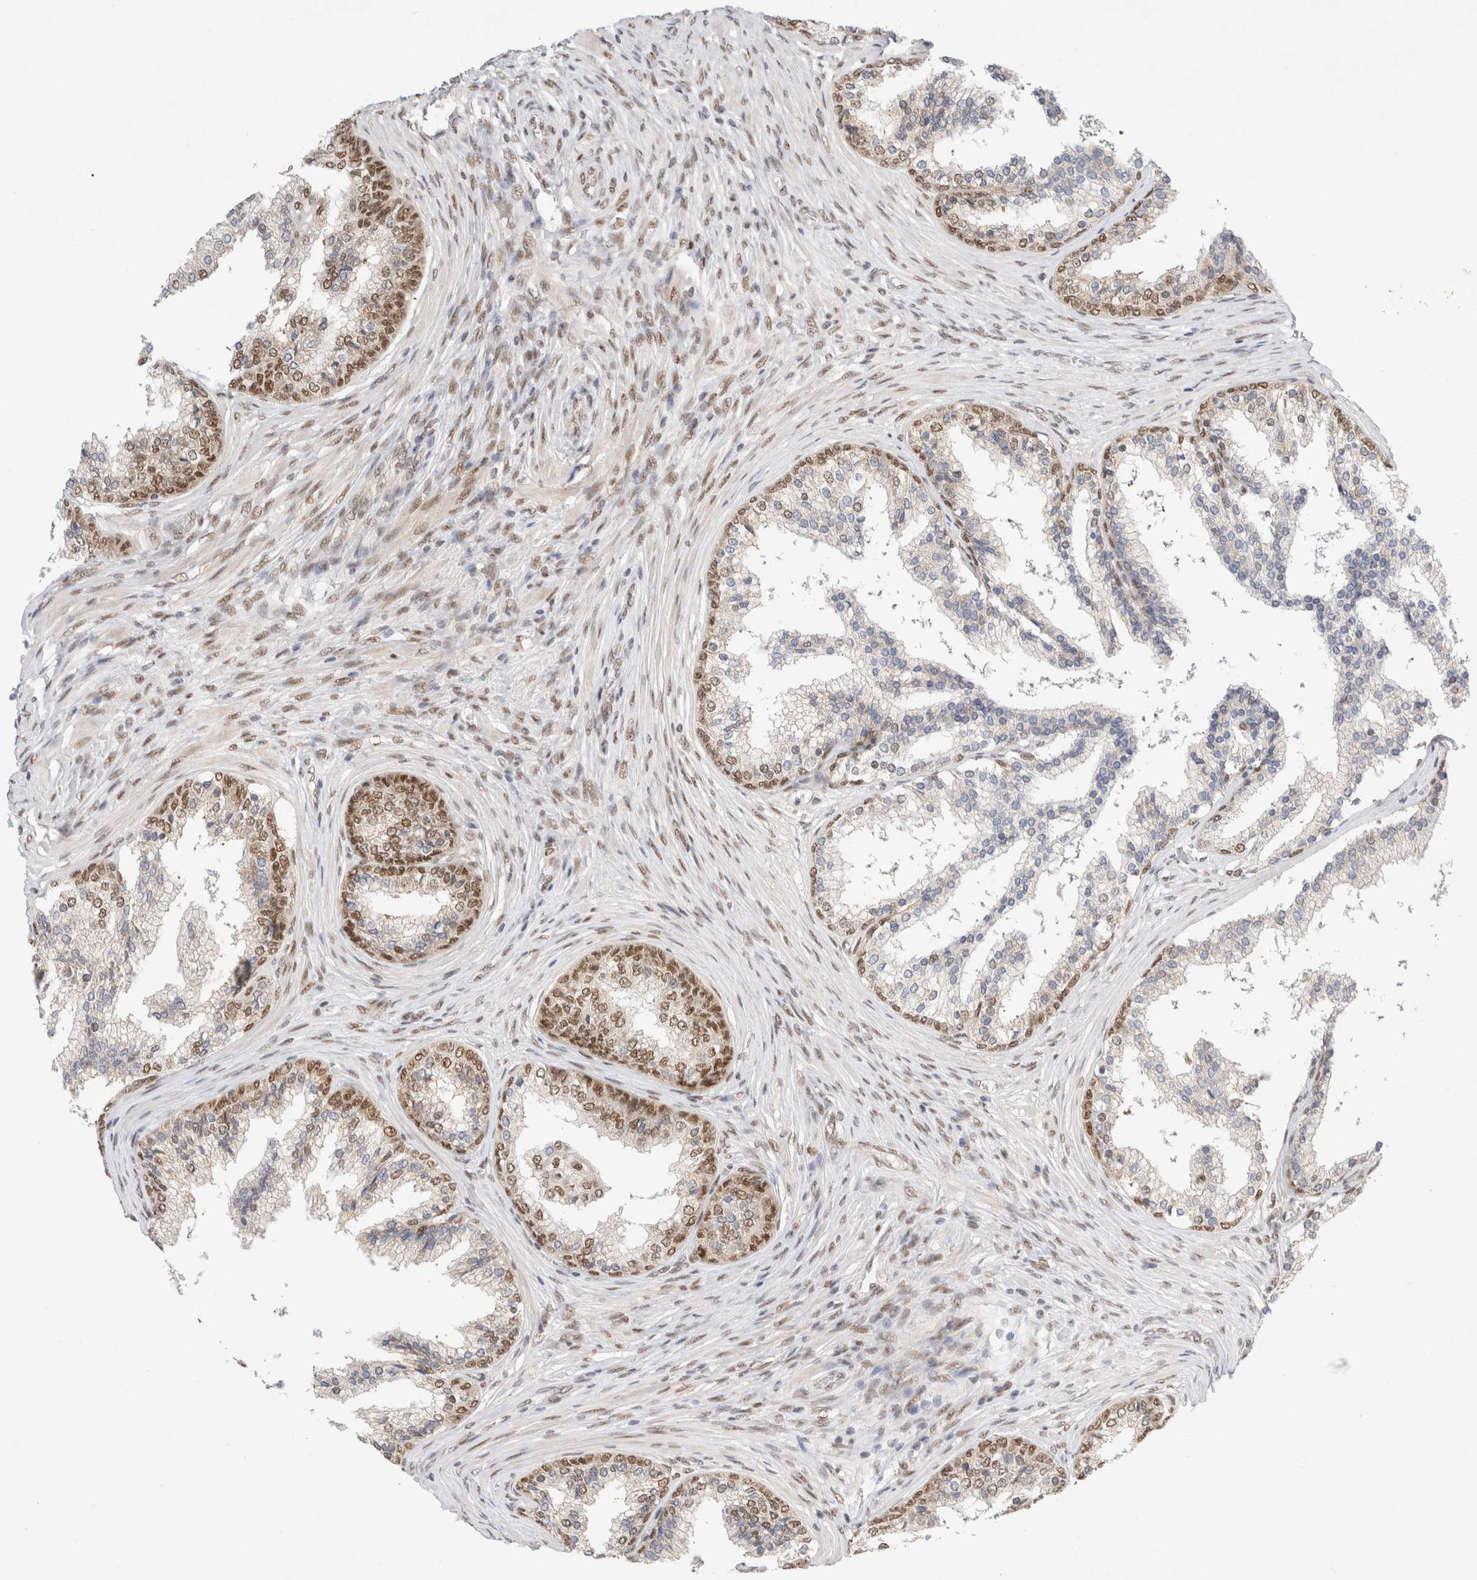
{"staining": {"intensity": "moderate", "quantity": "25%-75%", "location": "nuclear"}, "tissue": "prostate cancer", "cell_type": "Tumor cells", "image_type": "cancer", "snomed": [{"axis": "morphology", "description": "Adenocarcinoma, High grade"}, {"axis": "topography", "description": "Prostate"}], "caption": "This is an image of immunohistochemistry (IHC) staining of prostate cancer, which shows moderate expression in the nuclear of tumor cells.", "gene": "GTF2I", "patient": {"sex": "male", "age": 56}}